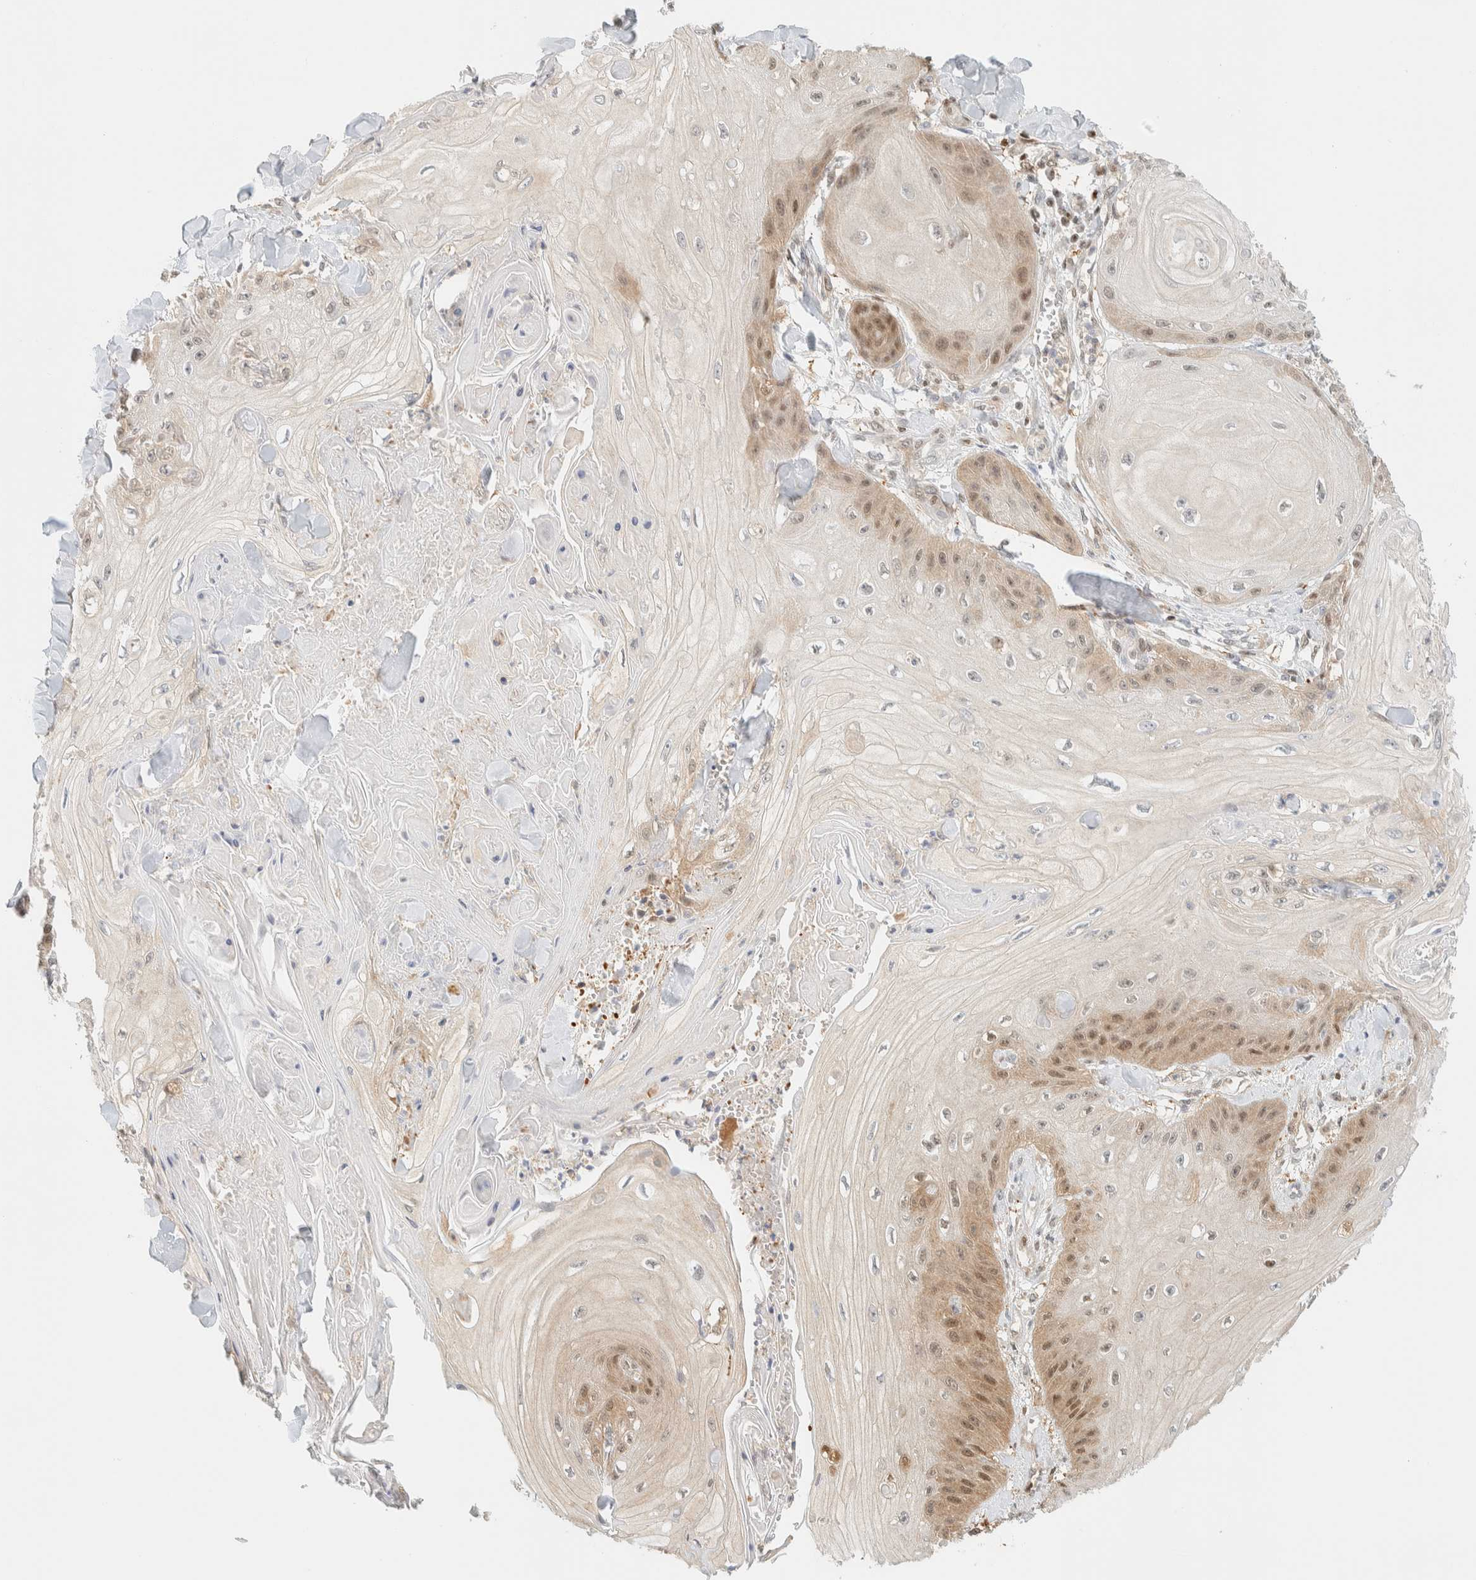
{"staining": {"intensity": "weak", "quantity": "<25%", "location": "cytoplasmic/membranous,nuclear"}, "tissue": "skin cancer", "cell_type": "Tumor cells", "image_type": "cancer", "snomed": [{"axis": "morphology", "description": "Squamous cell carcinoma, NOS"}, {"axis": "topography", "description": "Skin"}], "caption": "Immunohistochemistry (IHC) image of human squamous cell carcinoma (skin) stained for a protein (brown), which exhibits no expression in tumor cells.", "gene": "ZBTB37", "patient": {"sex": "male", "age": 74}}